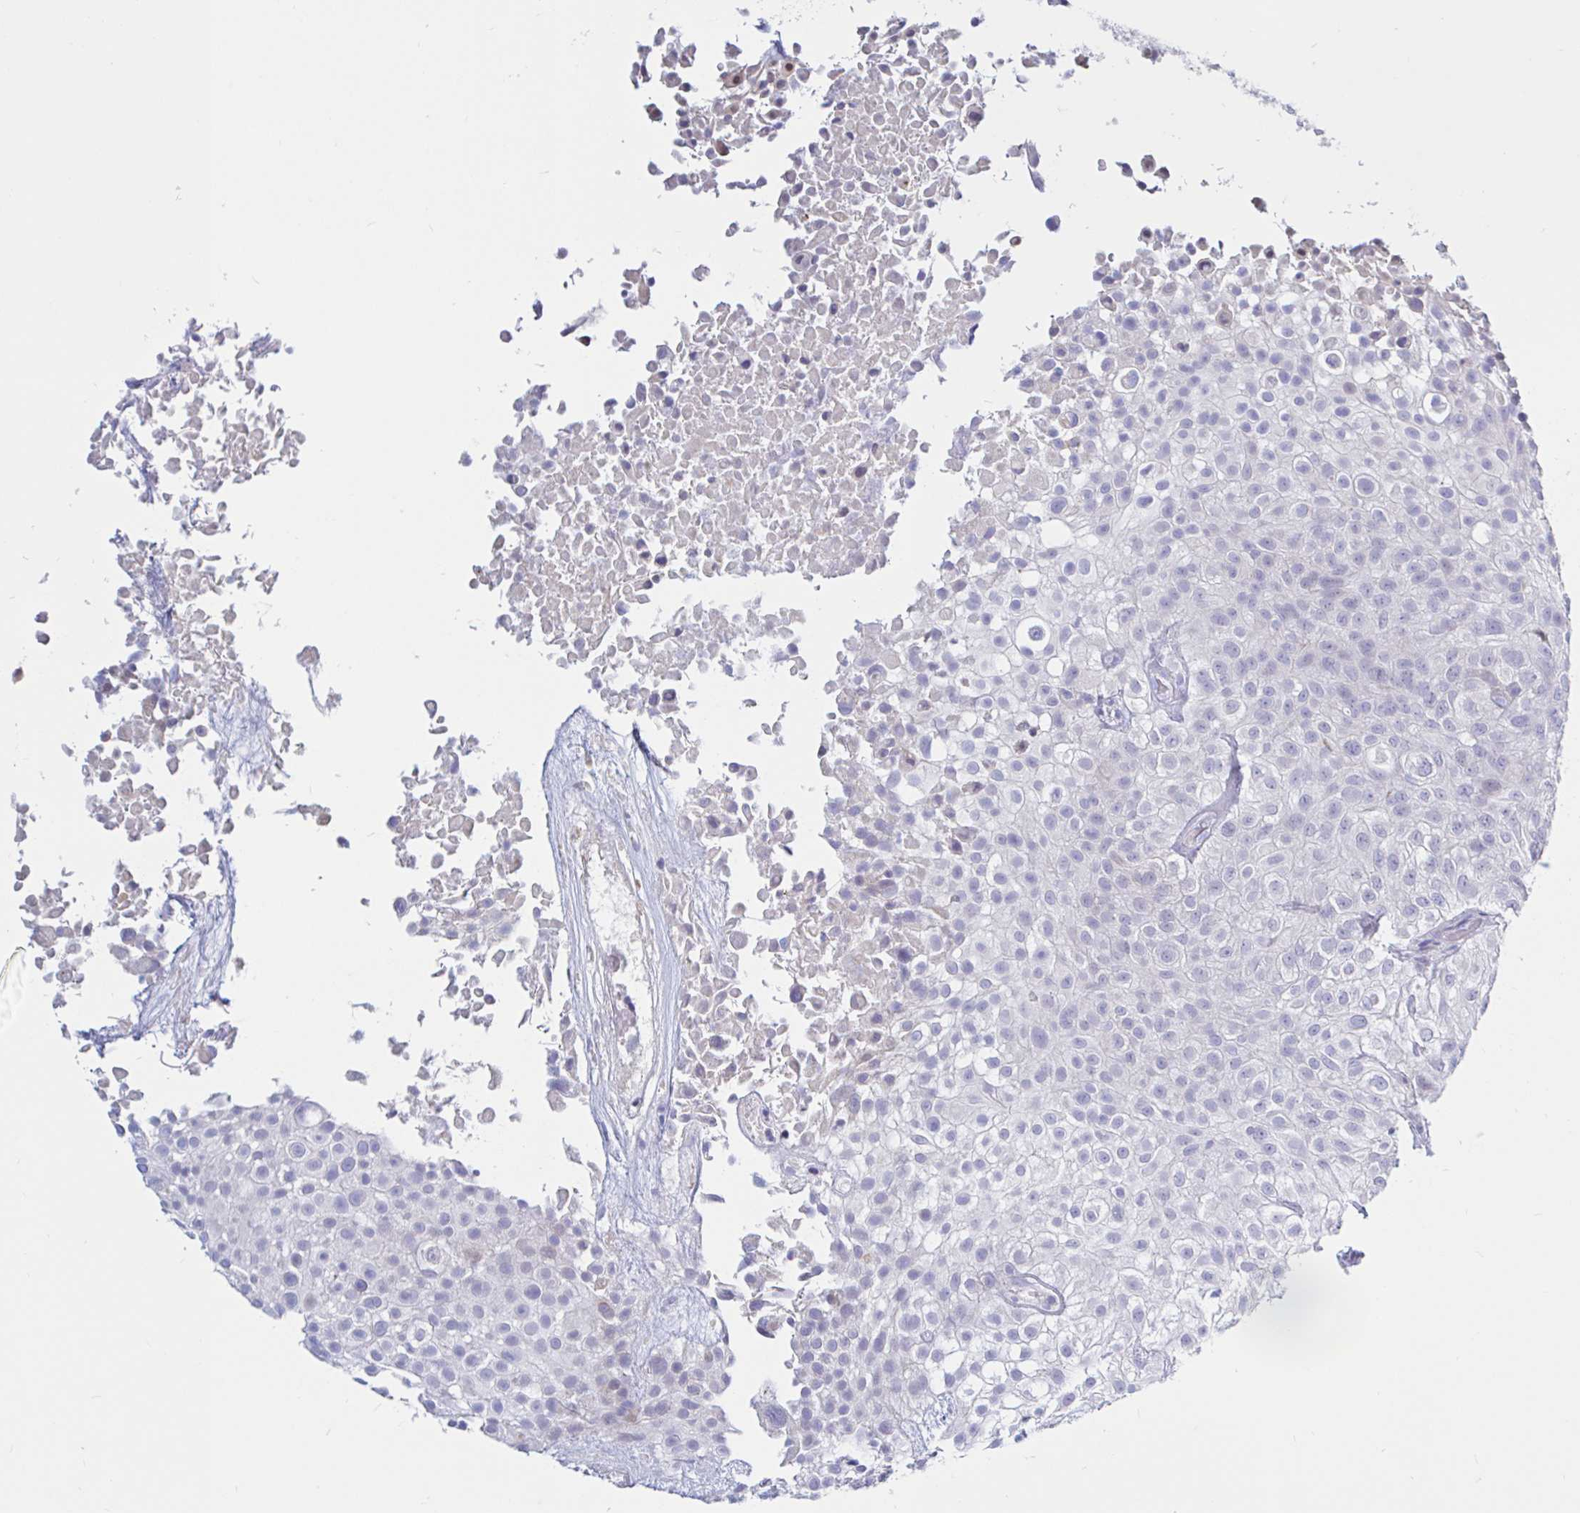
{"staining": {"intensity": "negative", "quantity": "none", "location": "none"}, "tissue": "urothelial cancer", "cell_type": "Tumor cells", "image_type": "cancer", "snomed": [{"axis": "morphology", "description": "Urothelial carcinoma, High grade"}, {"axis": "topography", "description": "Urinary bladder"}], "caption": "High power microscopy image of an immunohistochemistry photomicrograph of urothelial cancer, revealing no significant staining in tumor cells.", "gene": "NBPF3", "patient": {"sex": "male", "age": 56}}